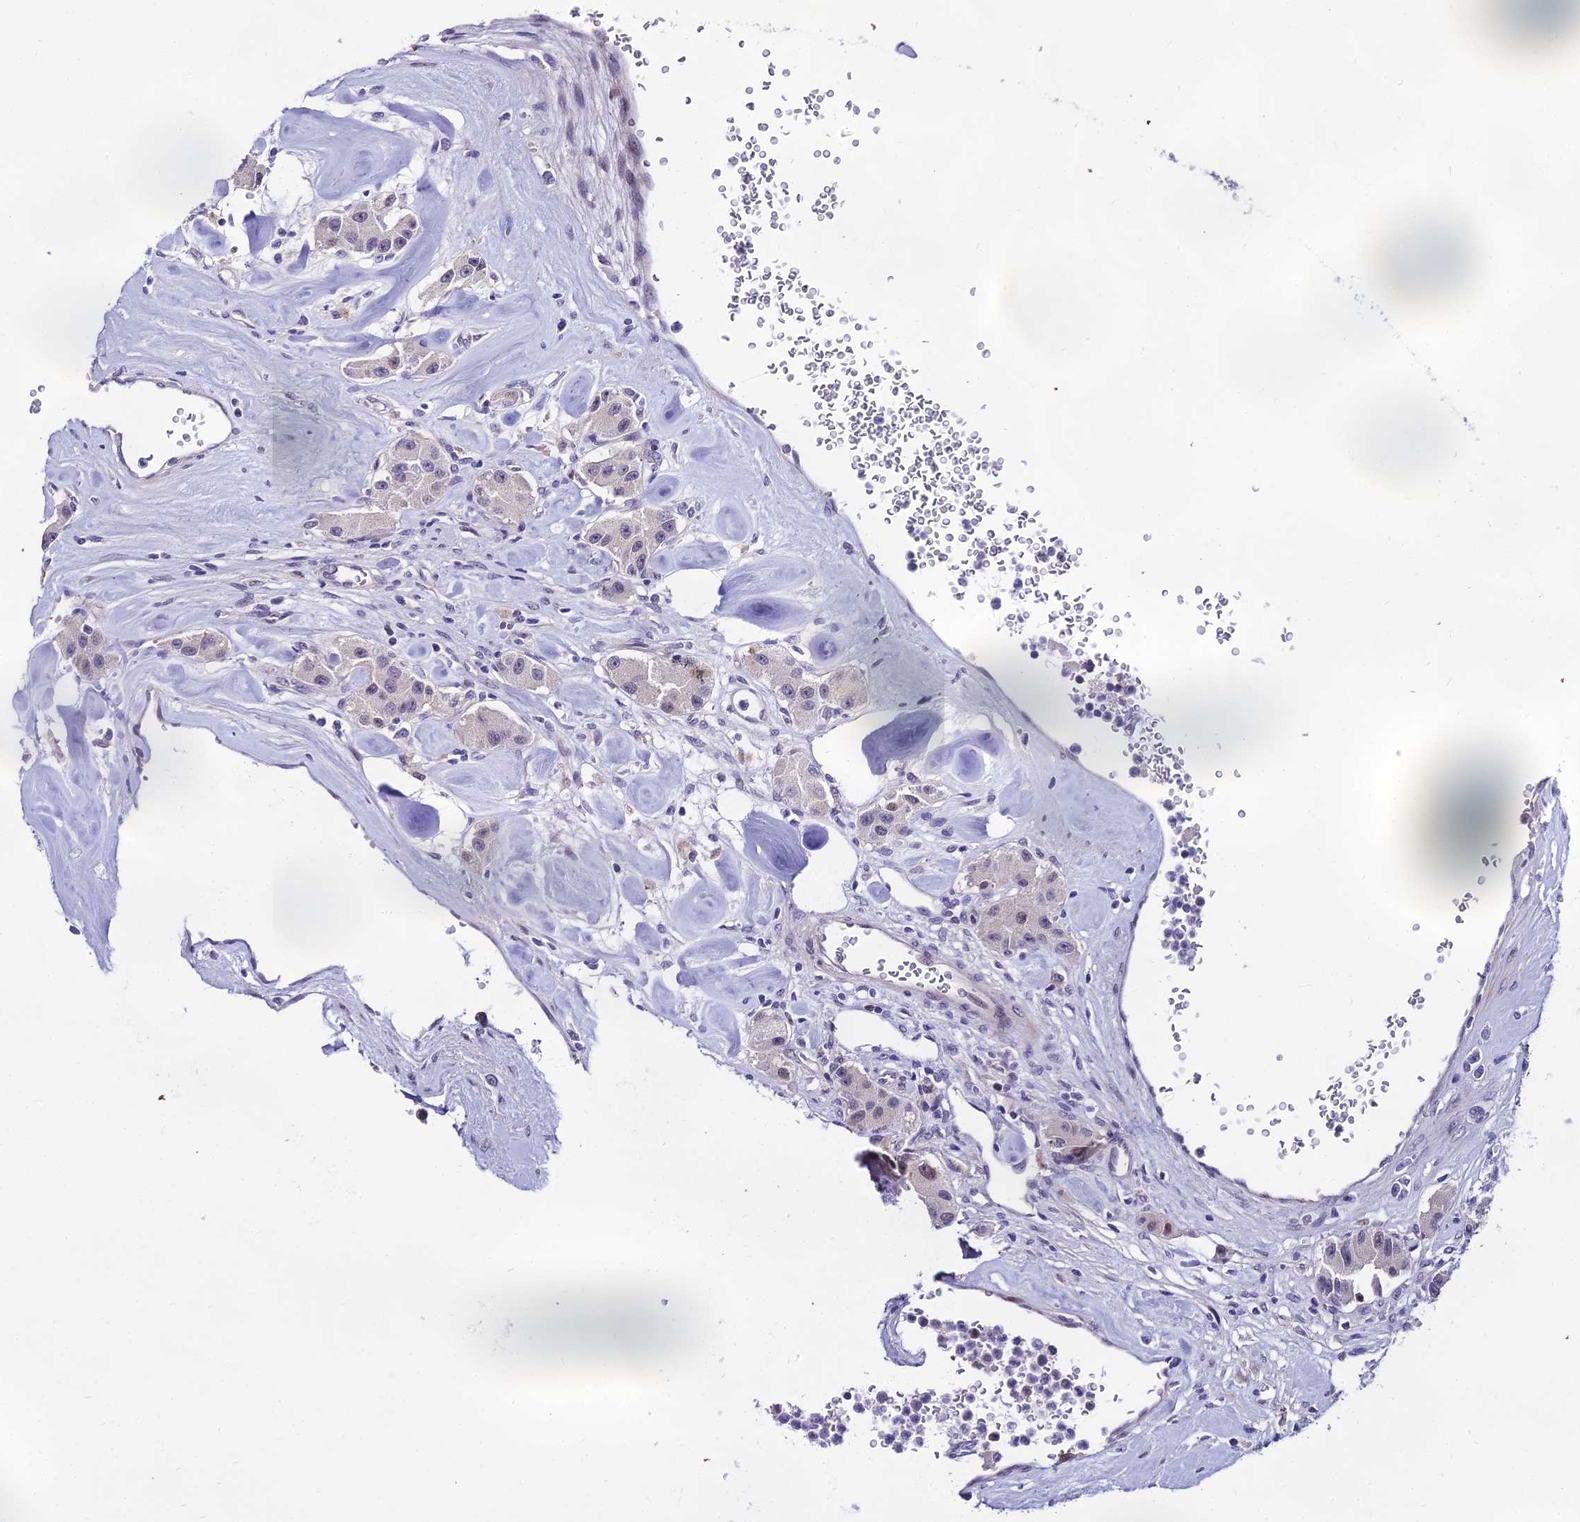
{"staining": {"intensity": "negative", "quantity": "none", "location": "none"}, "tissue": "carcinoid", "cell_type": "Tumor cells", "image_type": "cancer", "snomed": [{"axis": "morphology", "description": "Carcinoid, malignant, NOS"}, {"axis": "topography", "description": "Pancreas"}], "caption": "Immunohistochemistry (IHC) image of neoplastic tissue: carcinoid (malignant) stained with DAB displays no significant protein expression in tumor cells.", "gene": "TRIML2", "patient": {"sex": "male", "age": 41}}